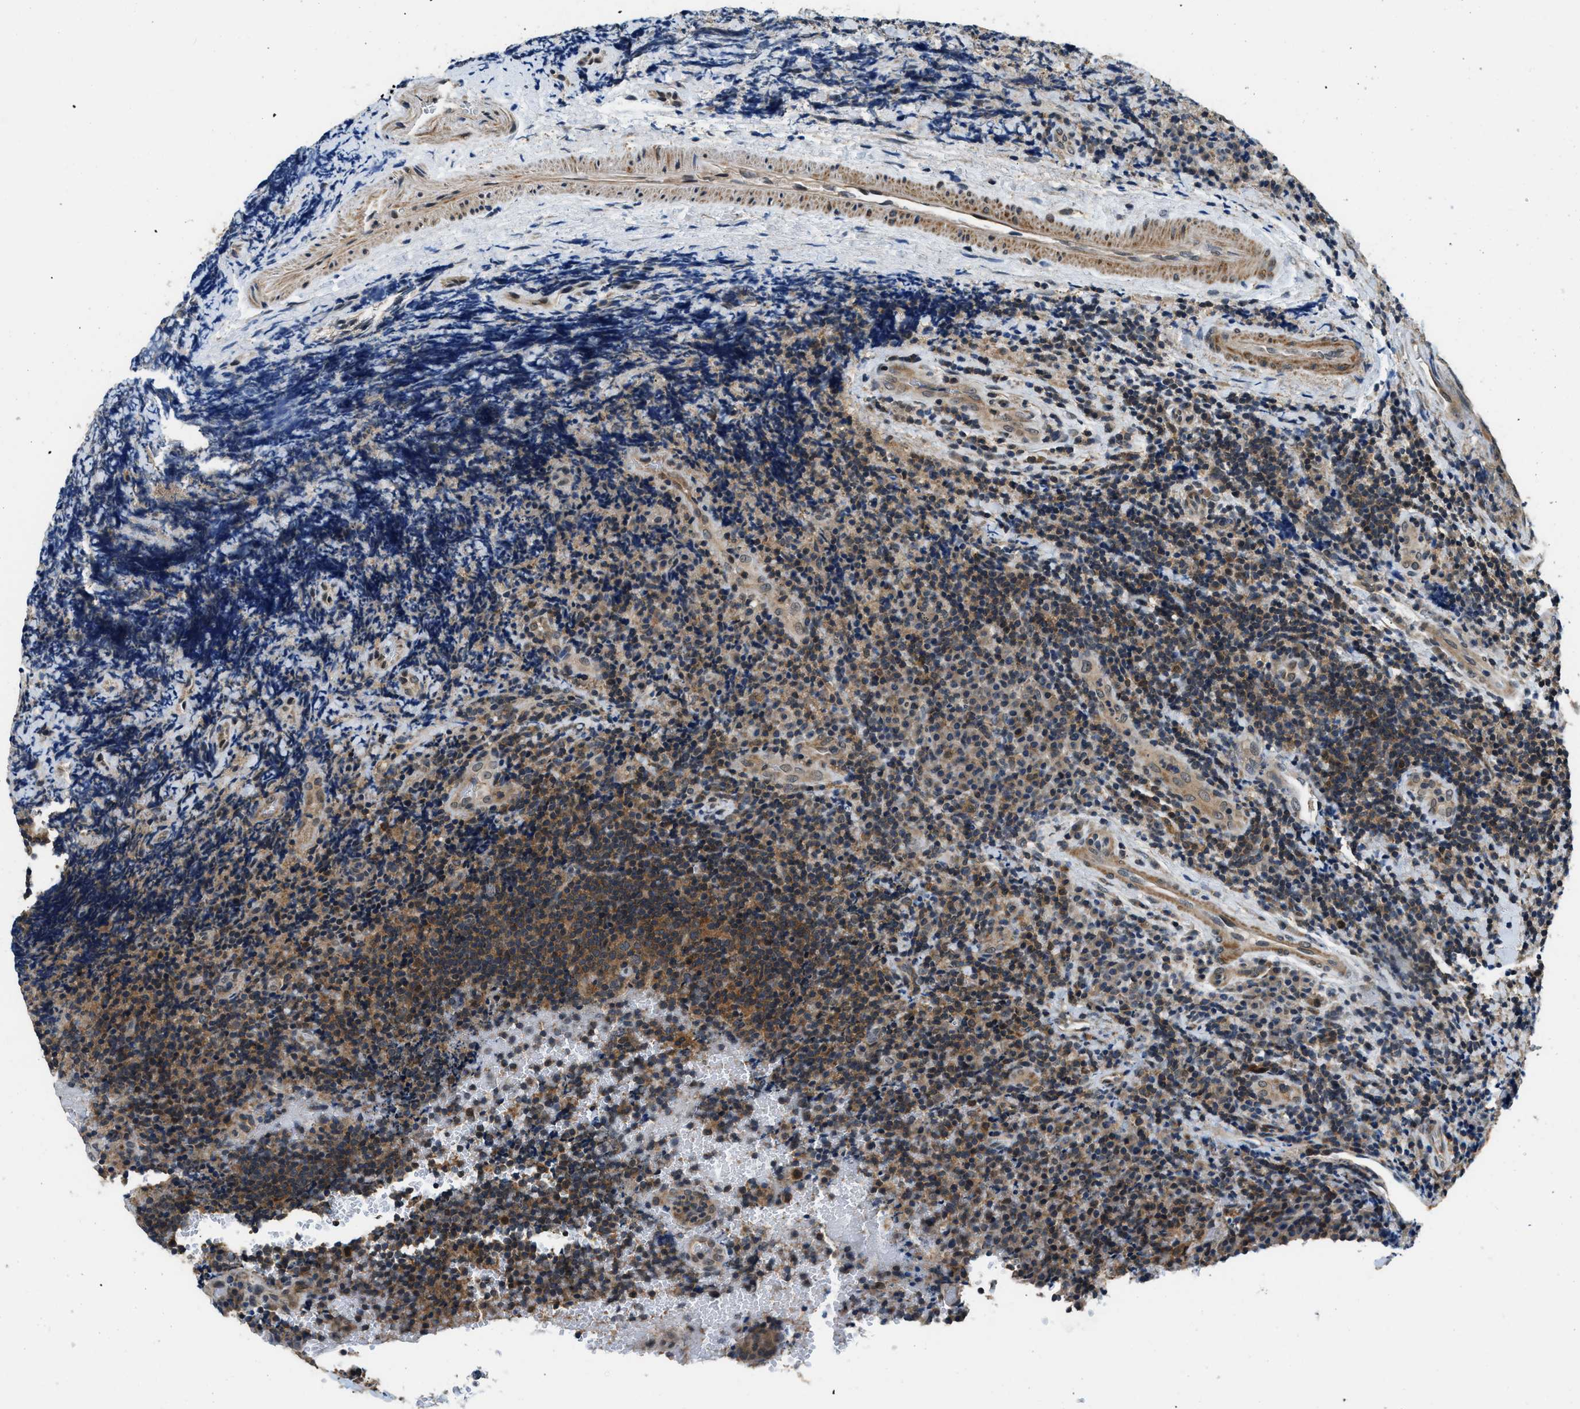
{"staining": {"intensity": "moderate", "quantity": ">75%", "location": "cytoplasmic/membranous"}, "tissue": "lymphoma", "cell_type": "Tumor cells", "image_type": "cancer", "snomed": [{"axis": "morphology", "description": "Malignant lymphoma, non-Hodgkin's type, High grade"}, {"axis": "topography", "description": "Tonsil"}], "caption": "An image of lymphoma stained for a protein shows moderate cytoplasmic/membranous brown staining in tumor cells.", "gene": "MTMR1", "patient": {"sex": "female", "age": 36}}